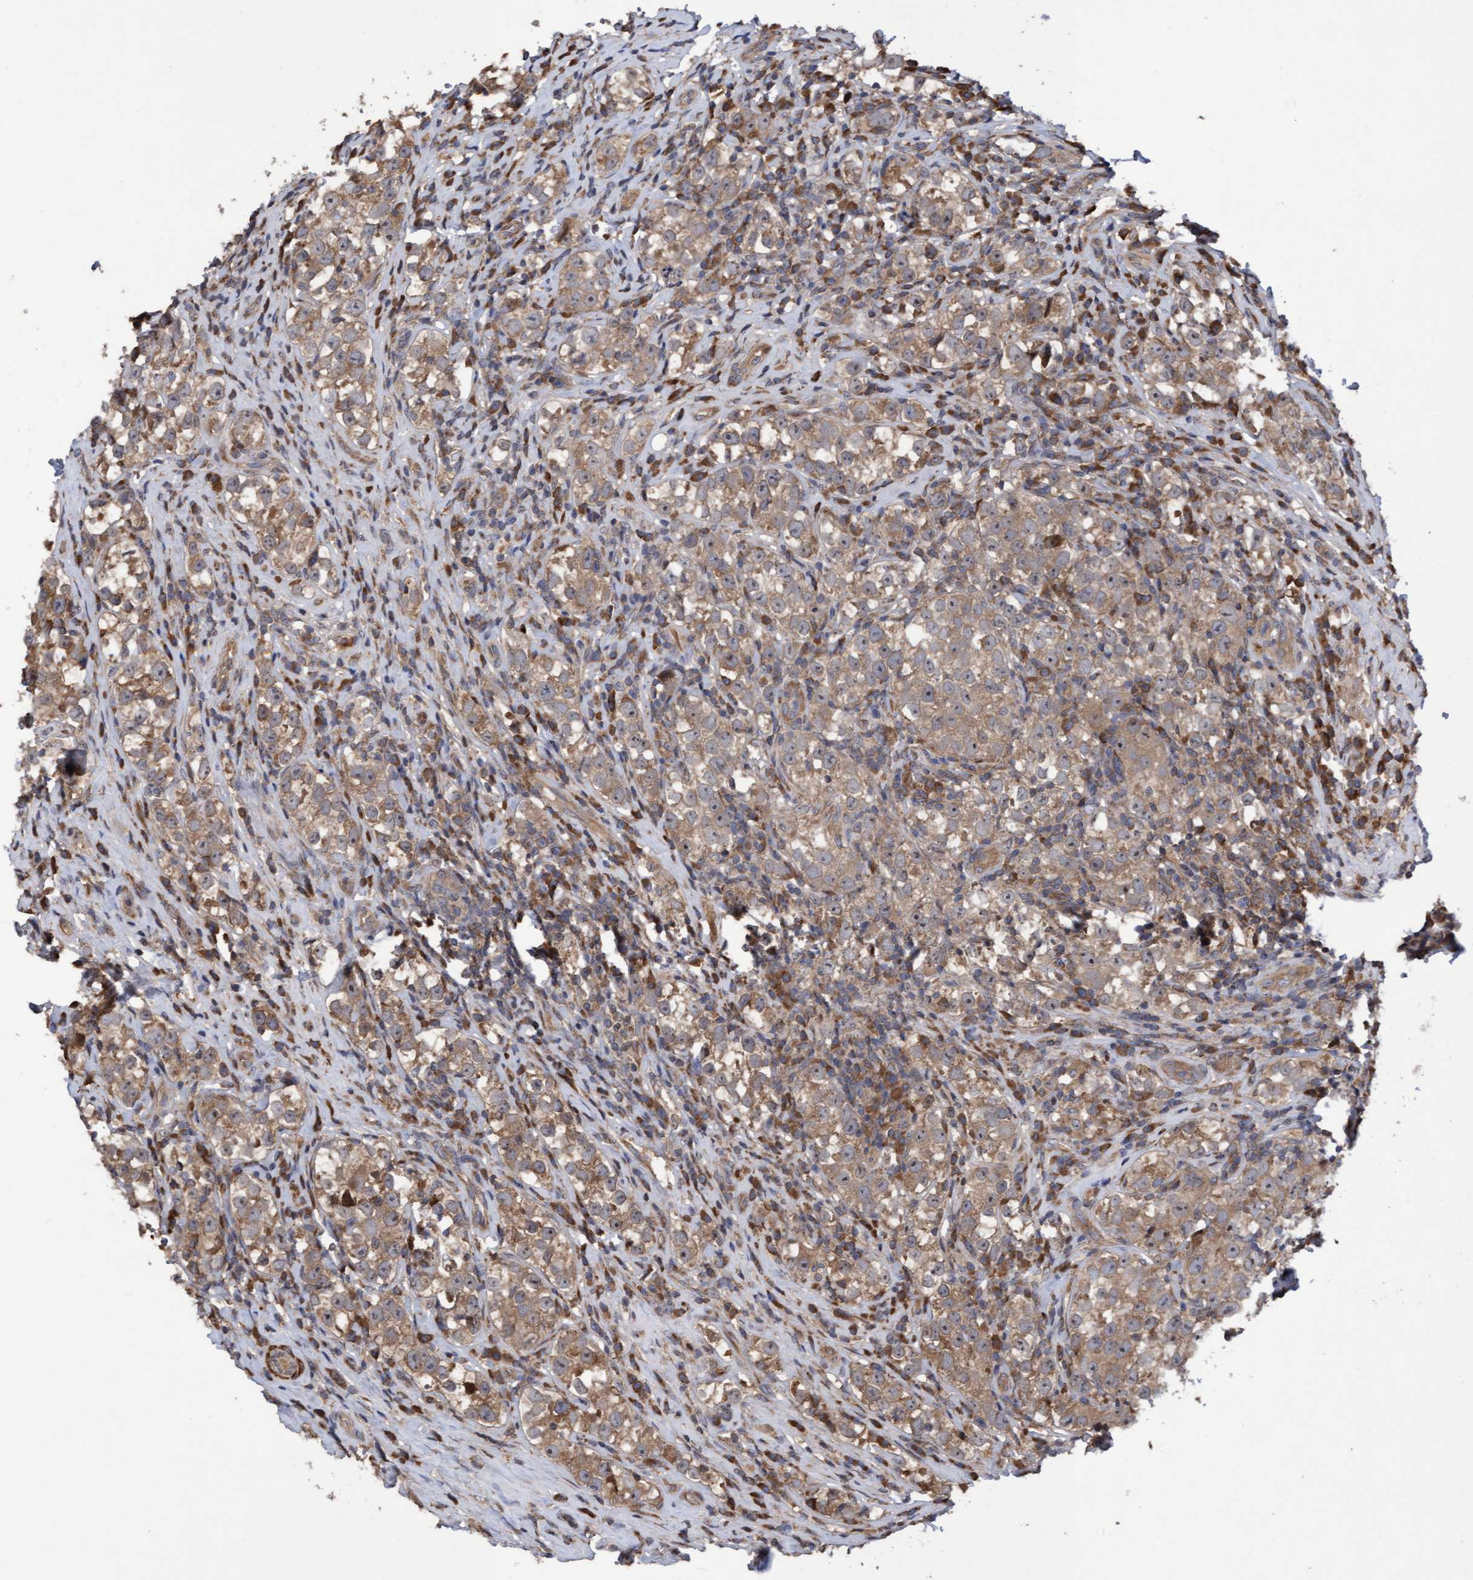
{"staining": {"intensity": "moderate", "quantity": ">75%", "location": "cytoplasmic/membranous,nuclear"}, "tissue": "testis cancer", "cell_type": "Tumor cells", "image_type": "cancer", "snomed": [{"axis": "morphology", "description": "Normal tissue, NOS"}, {"axis": "morphology", "description": "Seminoma, NOS"}, {"axis": "topography", "description": "Testis"}], "caption": "A brown stain labels moderate cytoplasmic/membranous and nuclear expression of a protein in human testis cancer (seminoma) tumor cells. Ihc stains the protein in brown and the nuclei are stained blue.", "gene": "ELP5", "patient": {"sex": "male", "age": 43}}